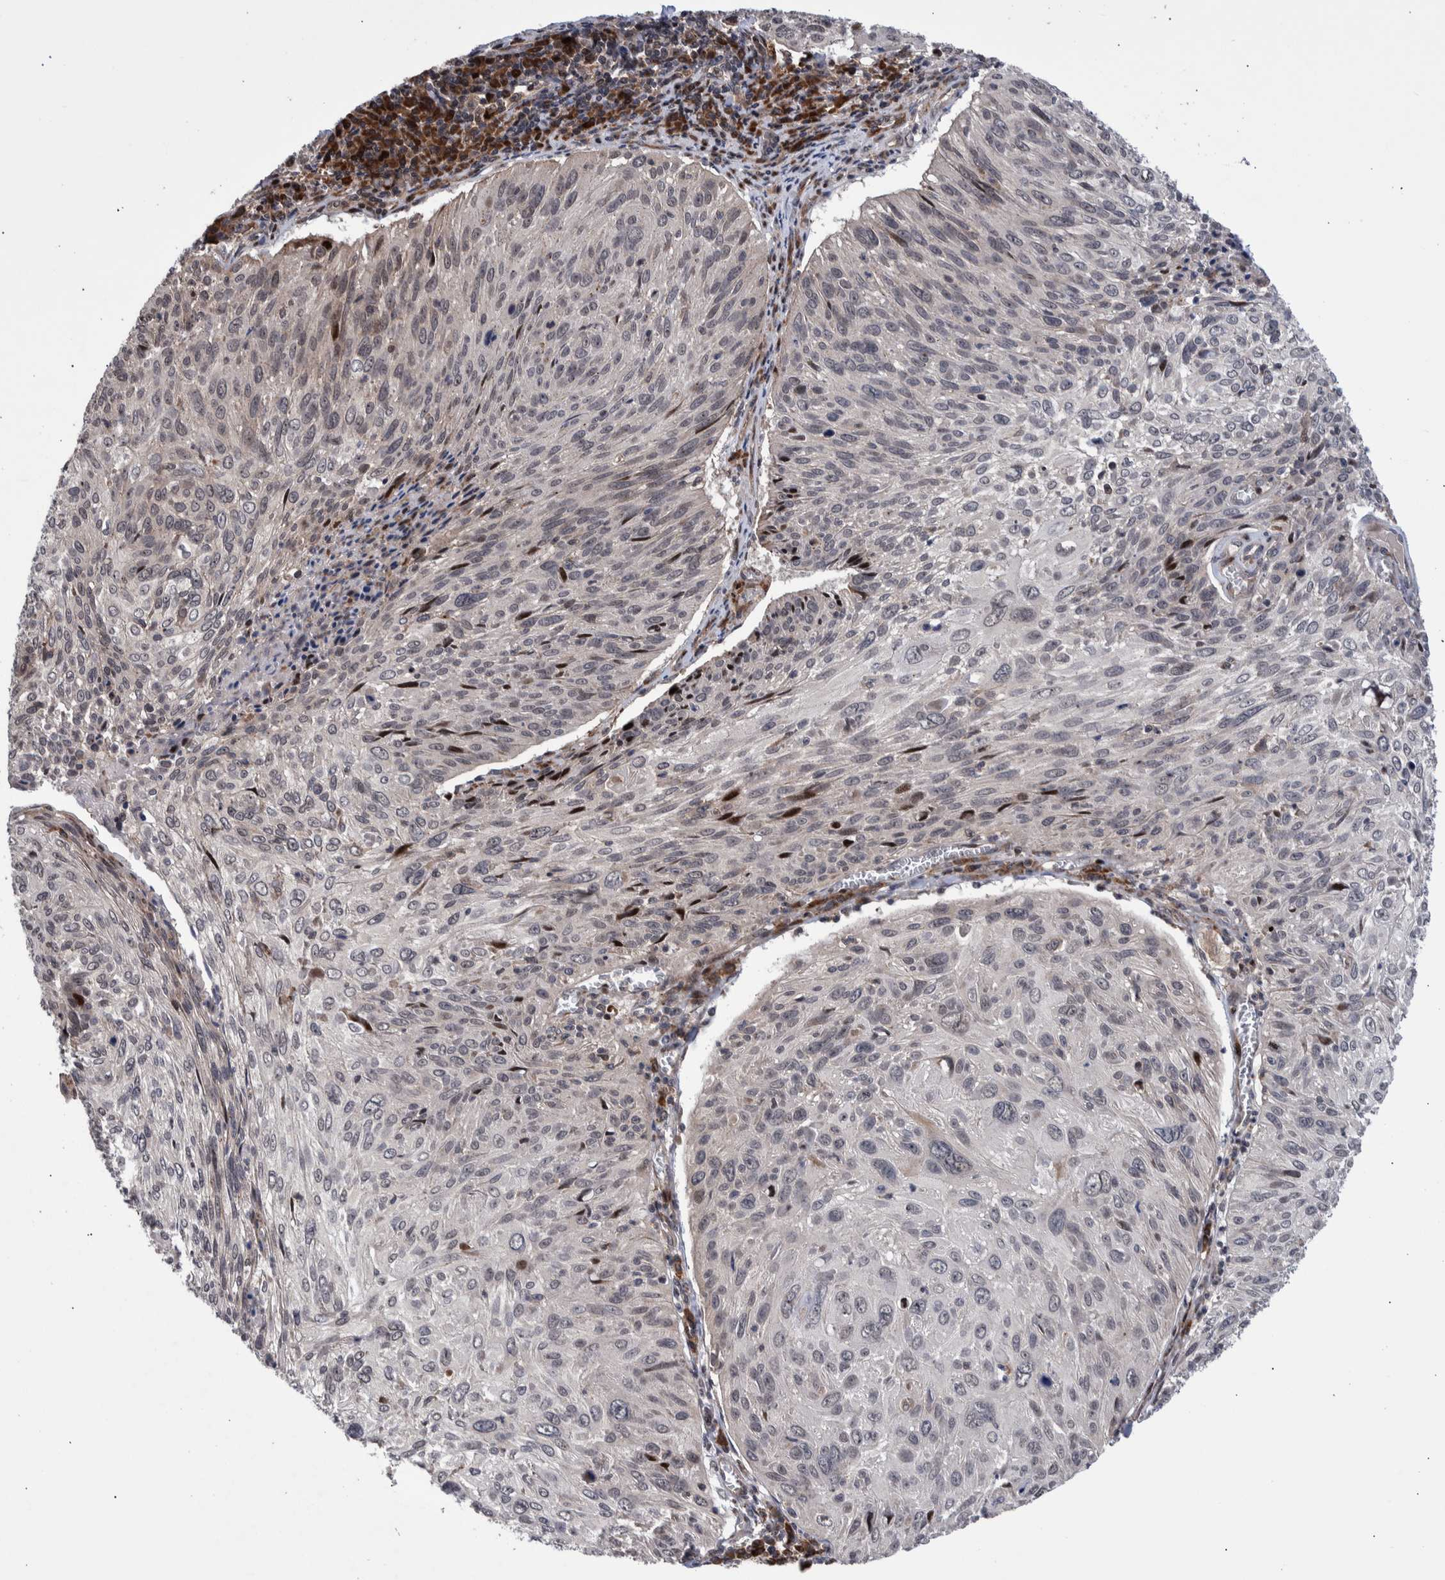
{"staining": {"intensity": "moderate", "quantity": "<25%", "location": "nuclear"}, "tissue": "cervical cancer", "cell_type": "Tumor cells", "image_type": "cancer", "snomed": [{"axis": "morphology", "description": "Squamous cell carcinoma, NOS"}, {"axis": "topography", "description": "Cervix"}], "caption": "Brown immunohistochemical staining in human squamous cell carcinoma (cervical) demonstrates moderate nuclear positivity in approximately <25% of tumor cells.", "gene": "SHISA6", "patient": {"sex": "female", "age": 51}}